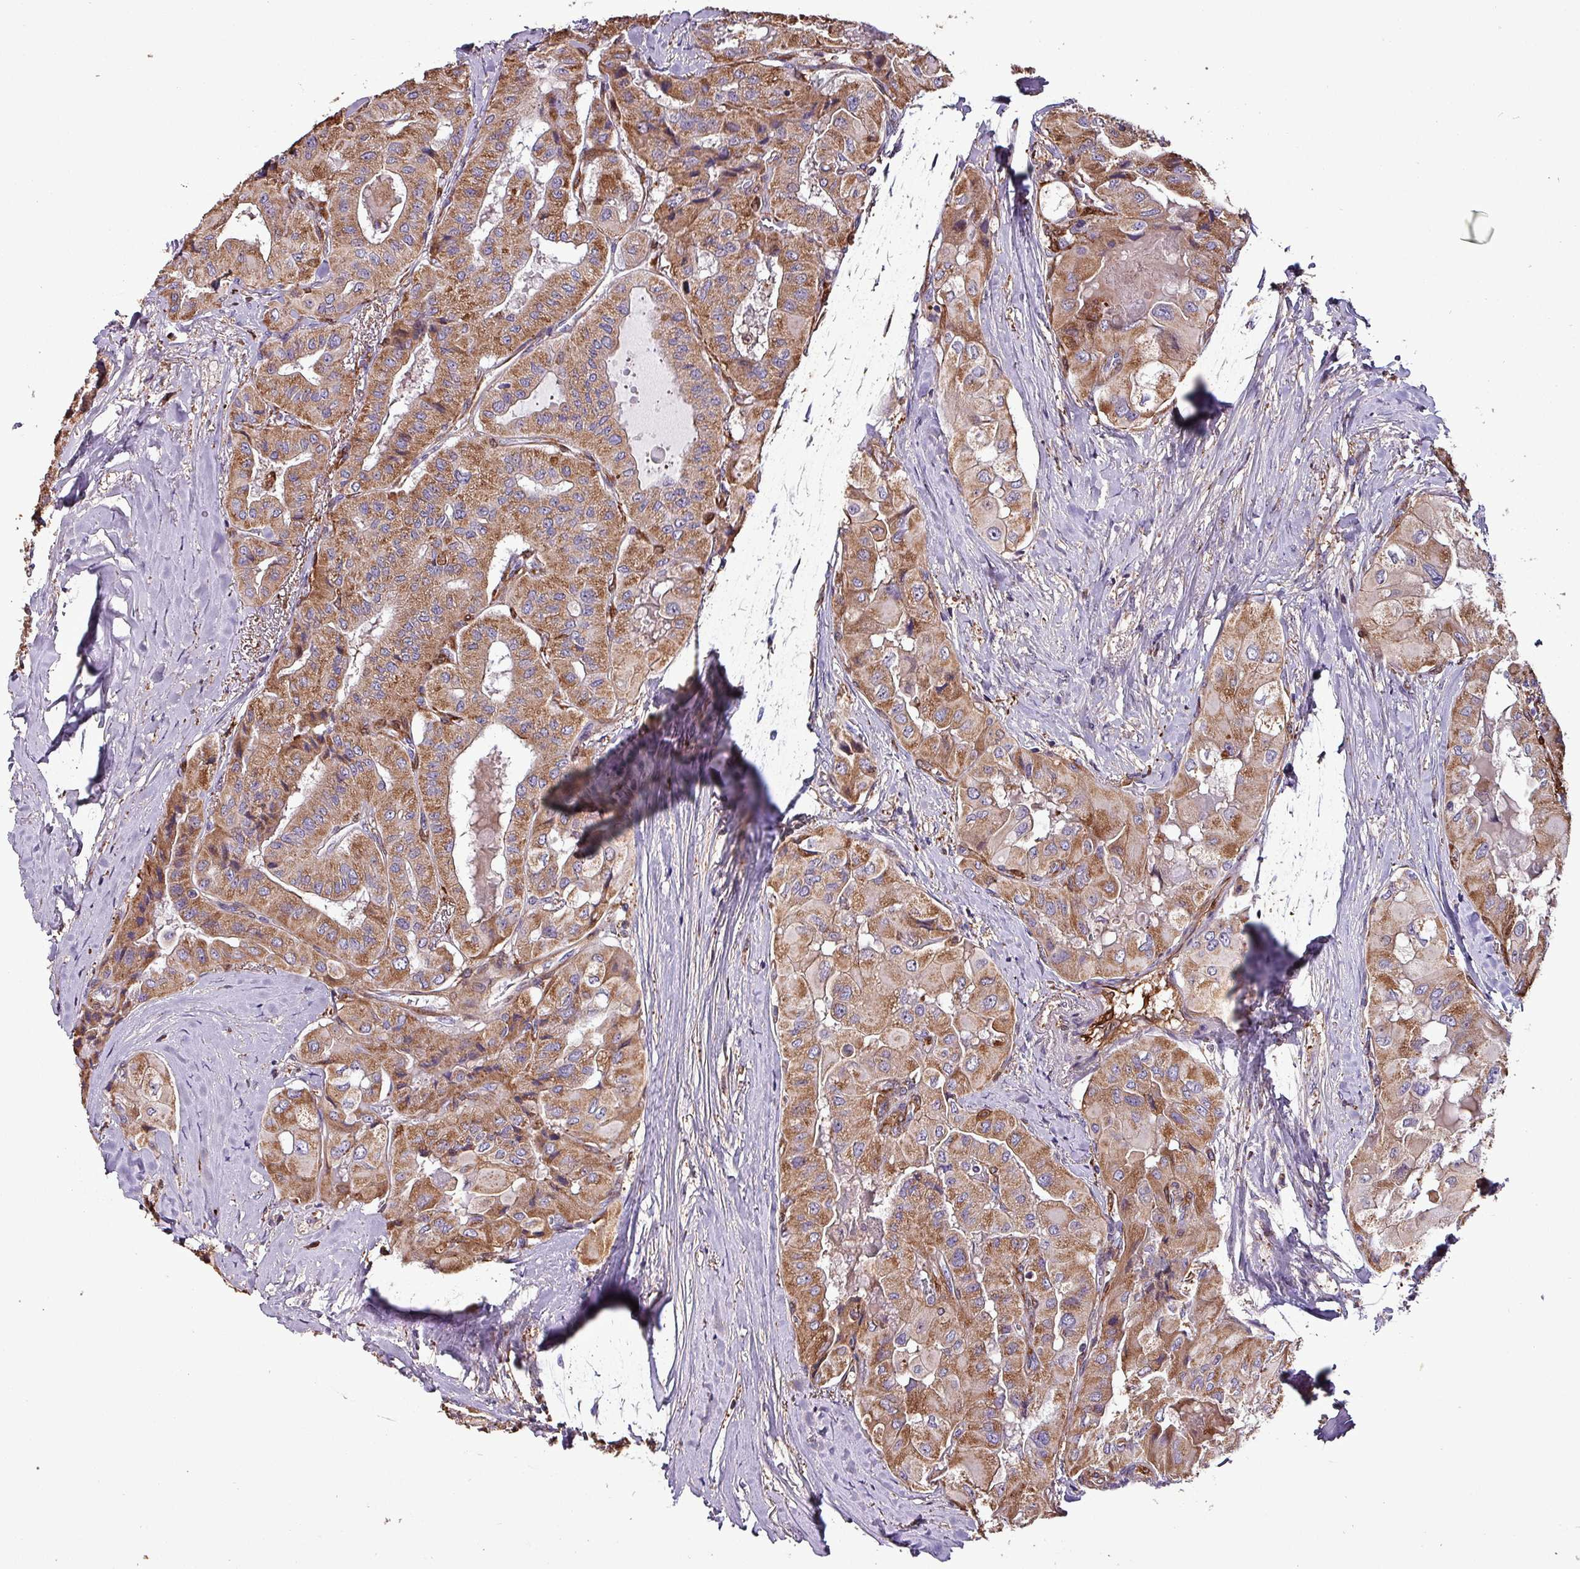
{"staining": {"intensity": "moderate", "quantity": ">75%", "location": "cytoplasmic/membranous"}, "tissue": "thyroid cancer", "cell_type": "Tumor cells", "image_type": "cancer", "snomed": [{"axis": "morphology", "description": "Normal tissue, NOS"}, {"axis": "morphology", "description": "Papillary adenocarcinoma, NOS"}, {"axis": "topography", "description": "Thyroid gland"}], "caption": "IHC staining of papillary adenocarcinoma (thyroid), which reveals medium levels of moderate cytoplasmic/membranous positivity in about >75% of tumor cells indicating moderate cytoplasmic/membranous protein positivity. The staining was performed using DAB (3,3'-diaminobenzidine) (brown) for protein detection and nuclei were counterstained in hematoxylin (blue).", "gene": "SCIN", "patient": {"sex": "female", "age": 59}}